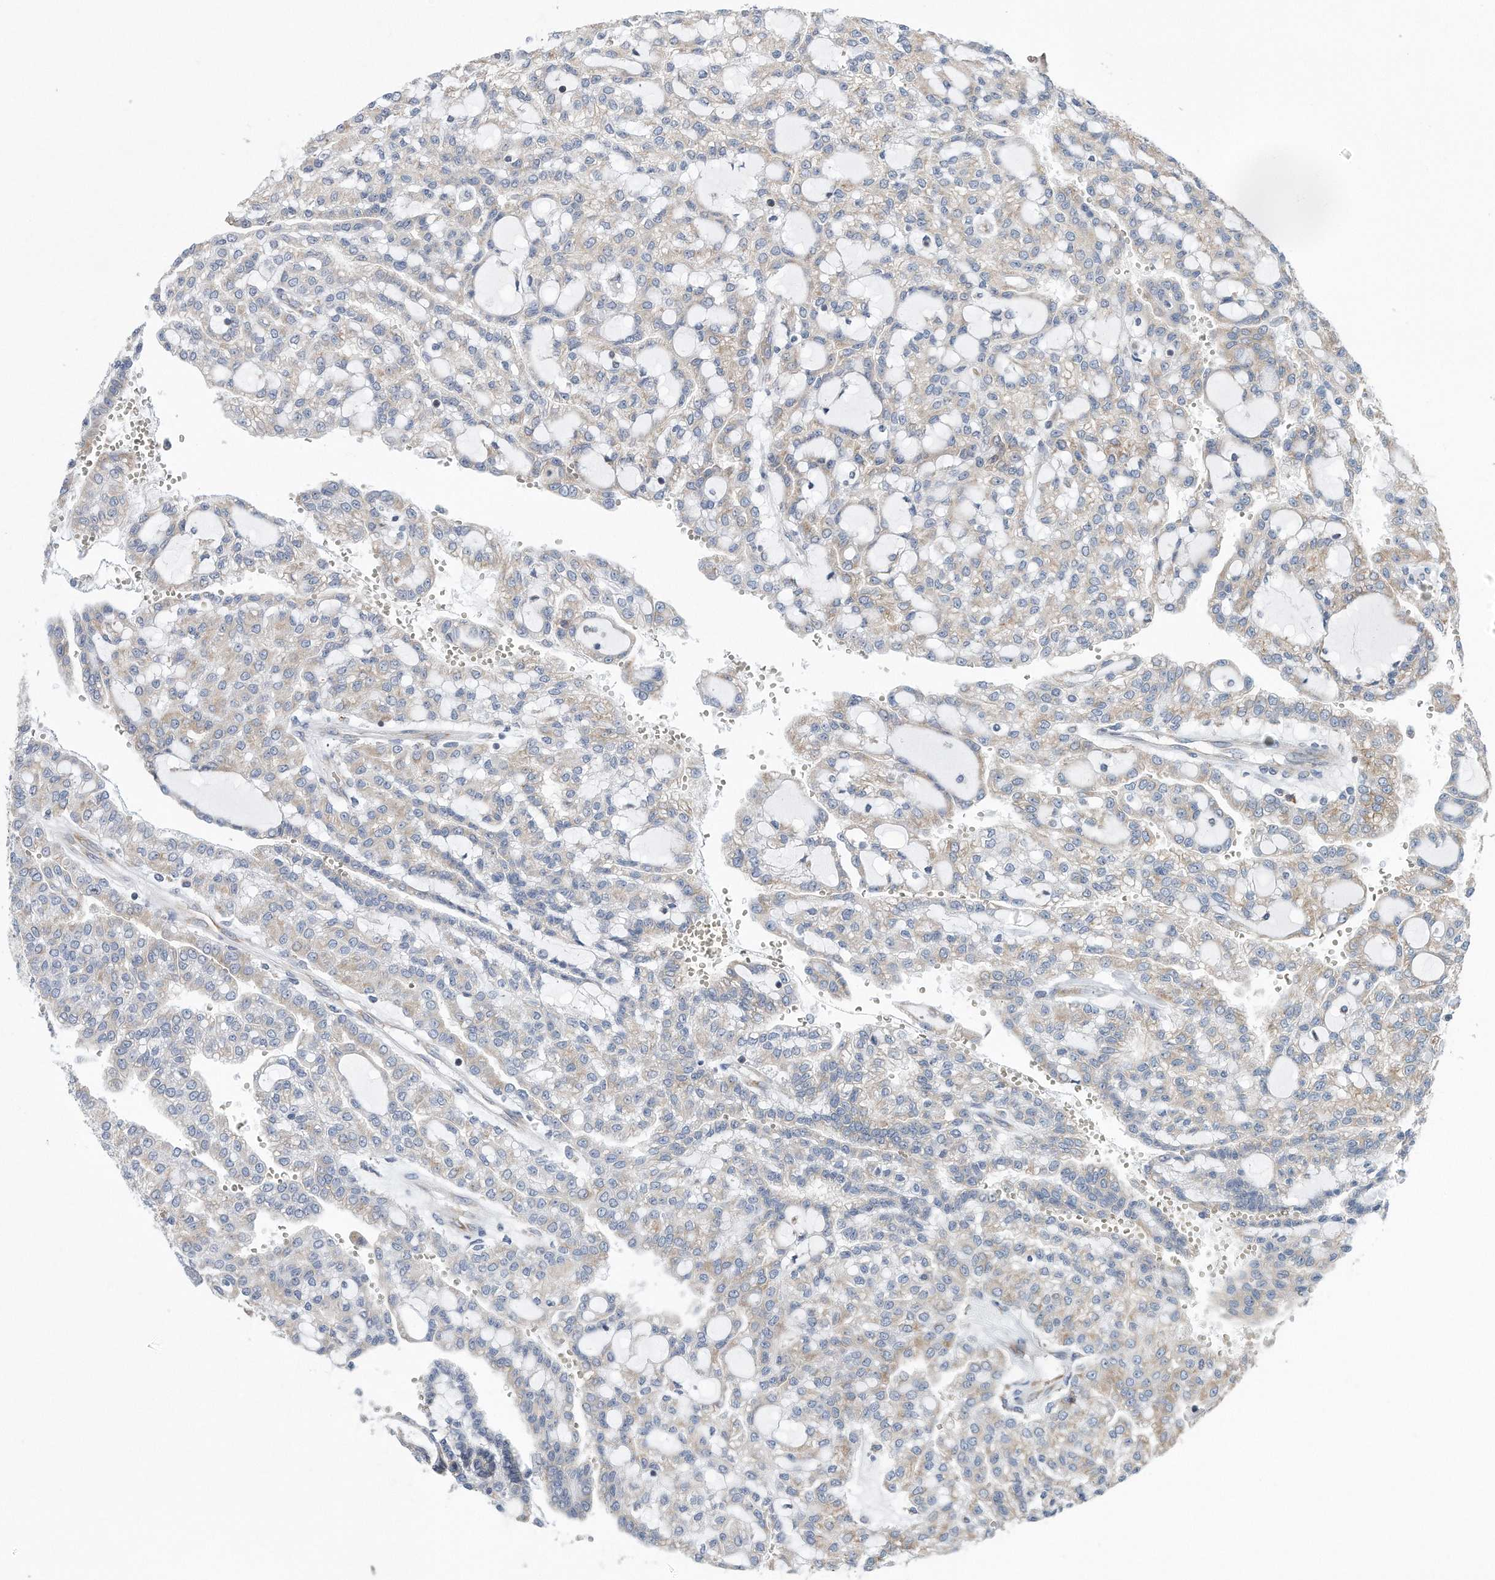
{"staining": {"intensity": "weak", "quantity": "25%-75%", "location": "cytoplasmic/membranous"}, "tissue": "renal cancer", "cell_type": "Tumor cells", "image_type": "cancer", "snomed": [{"axis": "morphology", "description": "Adenocarcinoma, NOS"}, {"axis": "topography", "description": "Kidney"}], "caption": "Renal cancer stained with DAB (3,3'-diaminobenzidine) immunohistochemistry (IHC) exhibits low levels of weak cytoplasmic/membranous positivity in approximately 25%-75% of tumor cells.", "gene": "RPL26L1", "patient": {"sex": "male", "age": 63}}